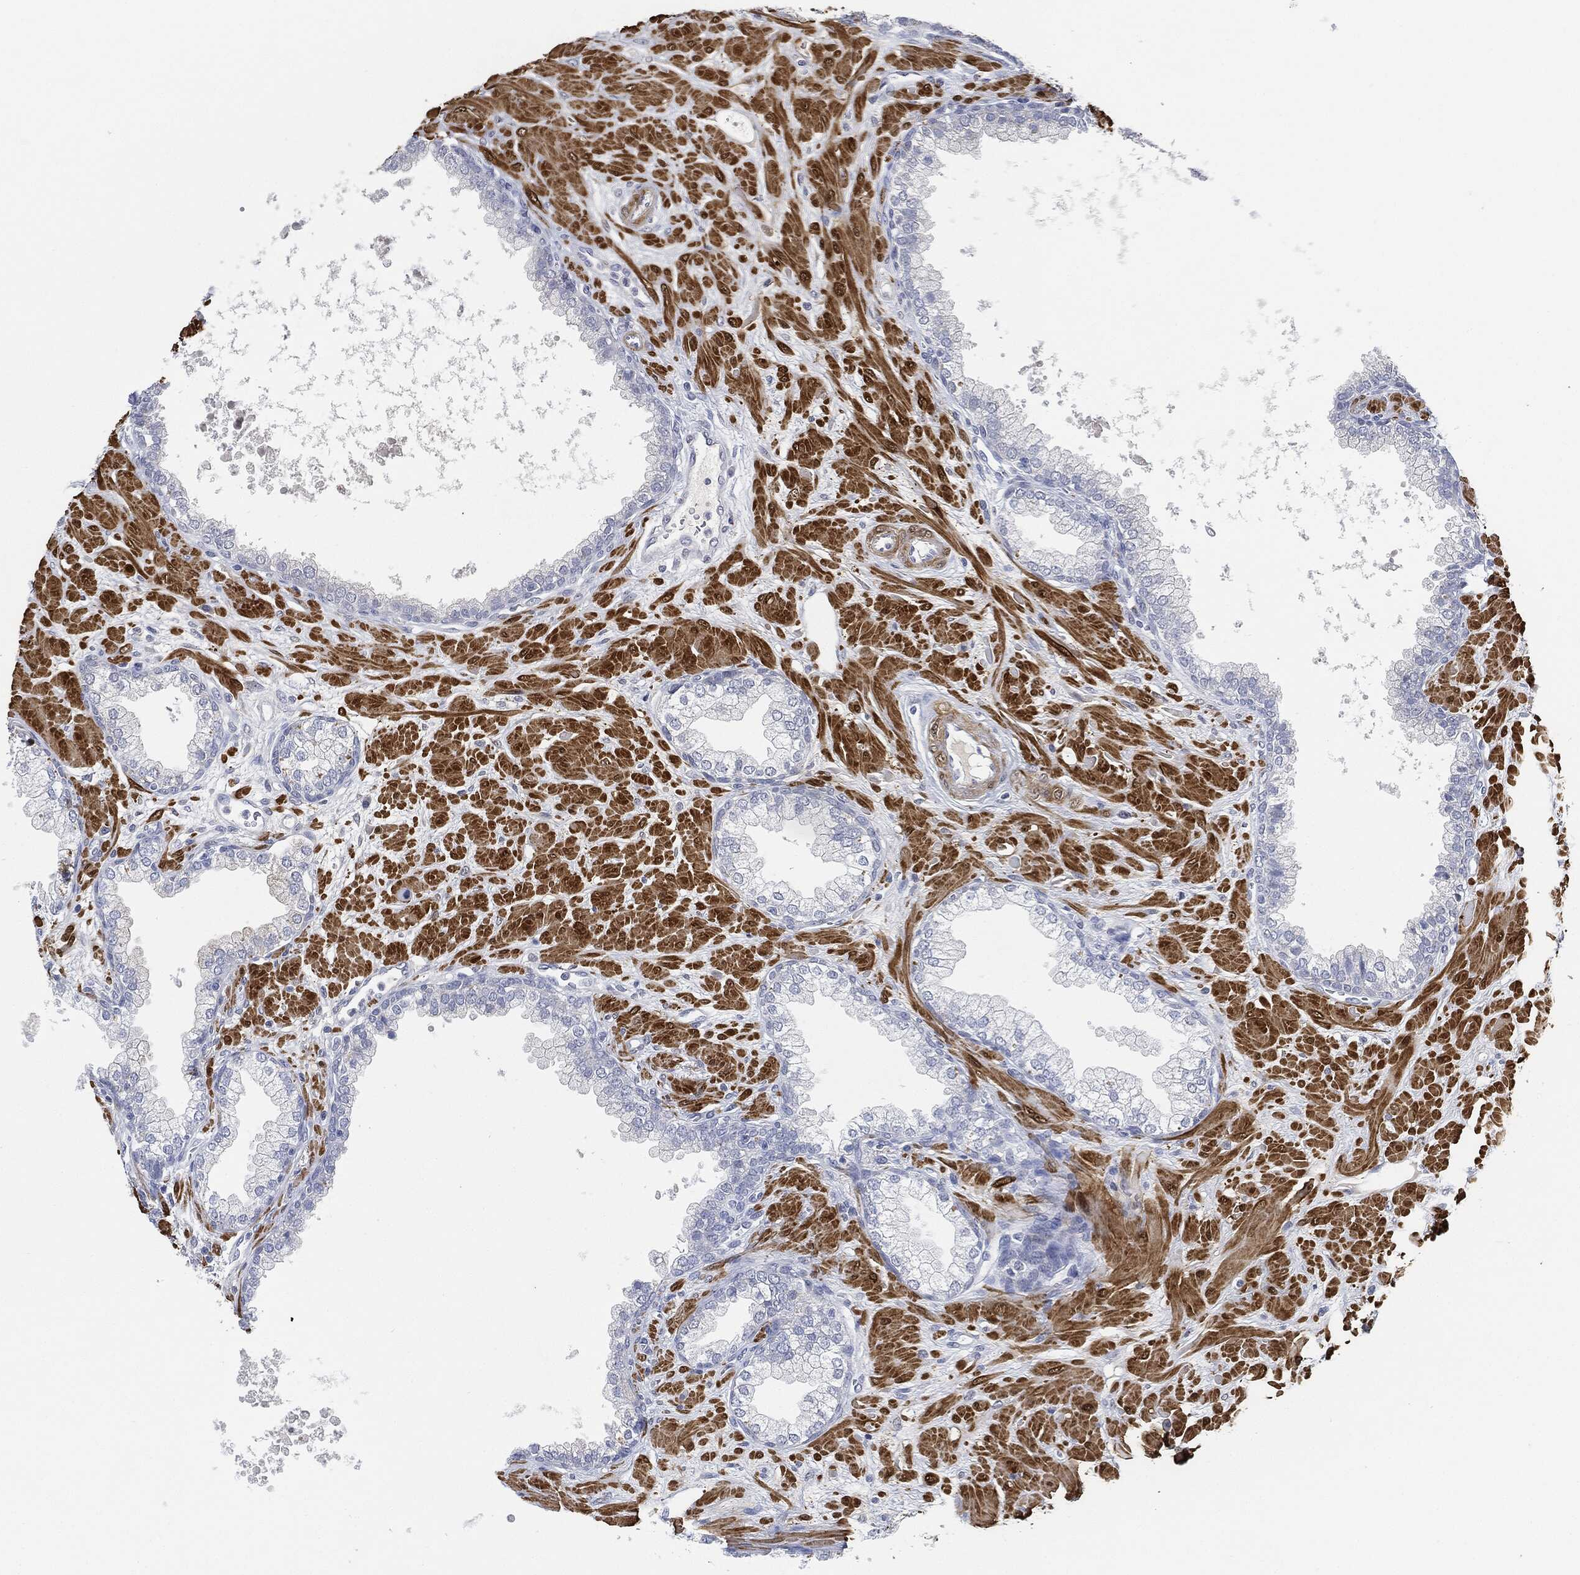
{"staining": {"intensity": "negative", "quantity": "none", "location": "none"}, "tissue": "prostate", "cell_type": "Glandular cells", "image_type": "normal", "snomed": [{"axis": "morphology", "description": "Normal tissue, NOS"}, {"axis": "topography", "description": "Prostate"}], "caption": "Micrograph shows no significant protein expression in glandular cells of normal prostate. The staining was performed using DAB to visualize the protein expression in brown, while the nuclei were stained in blue with hematoxylin (Magnification: 20x).", "gene": "TAGLN", "patient": {"sex": "male", "age": 63}}